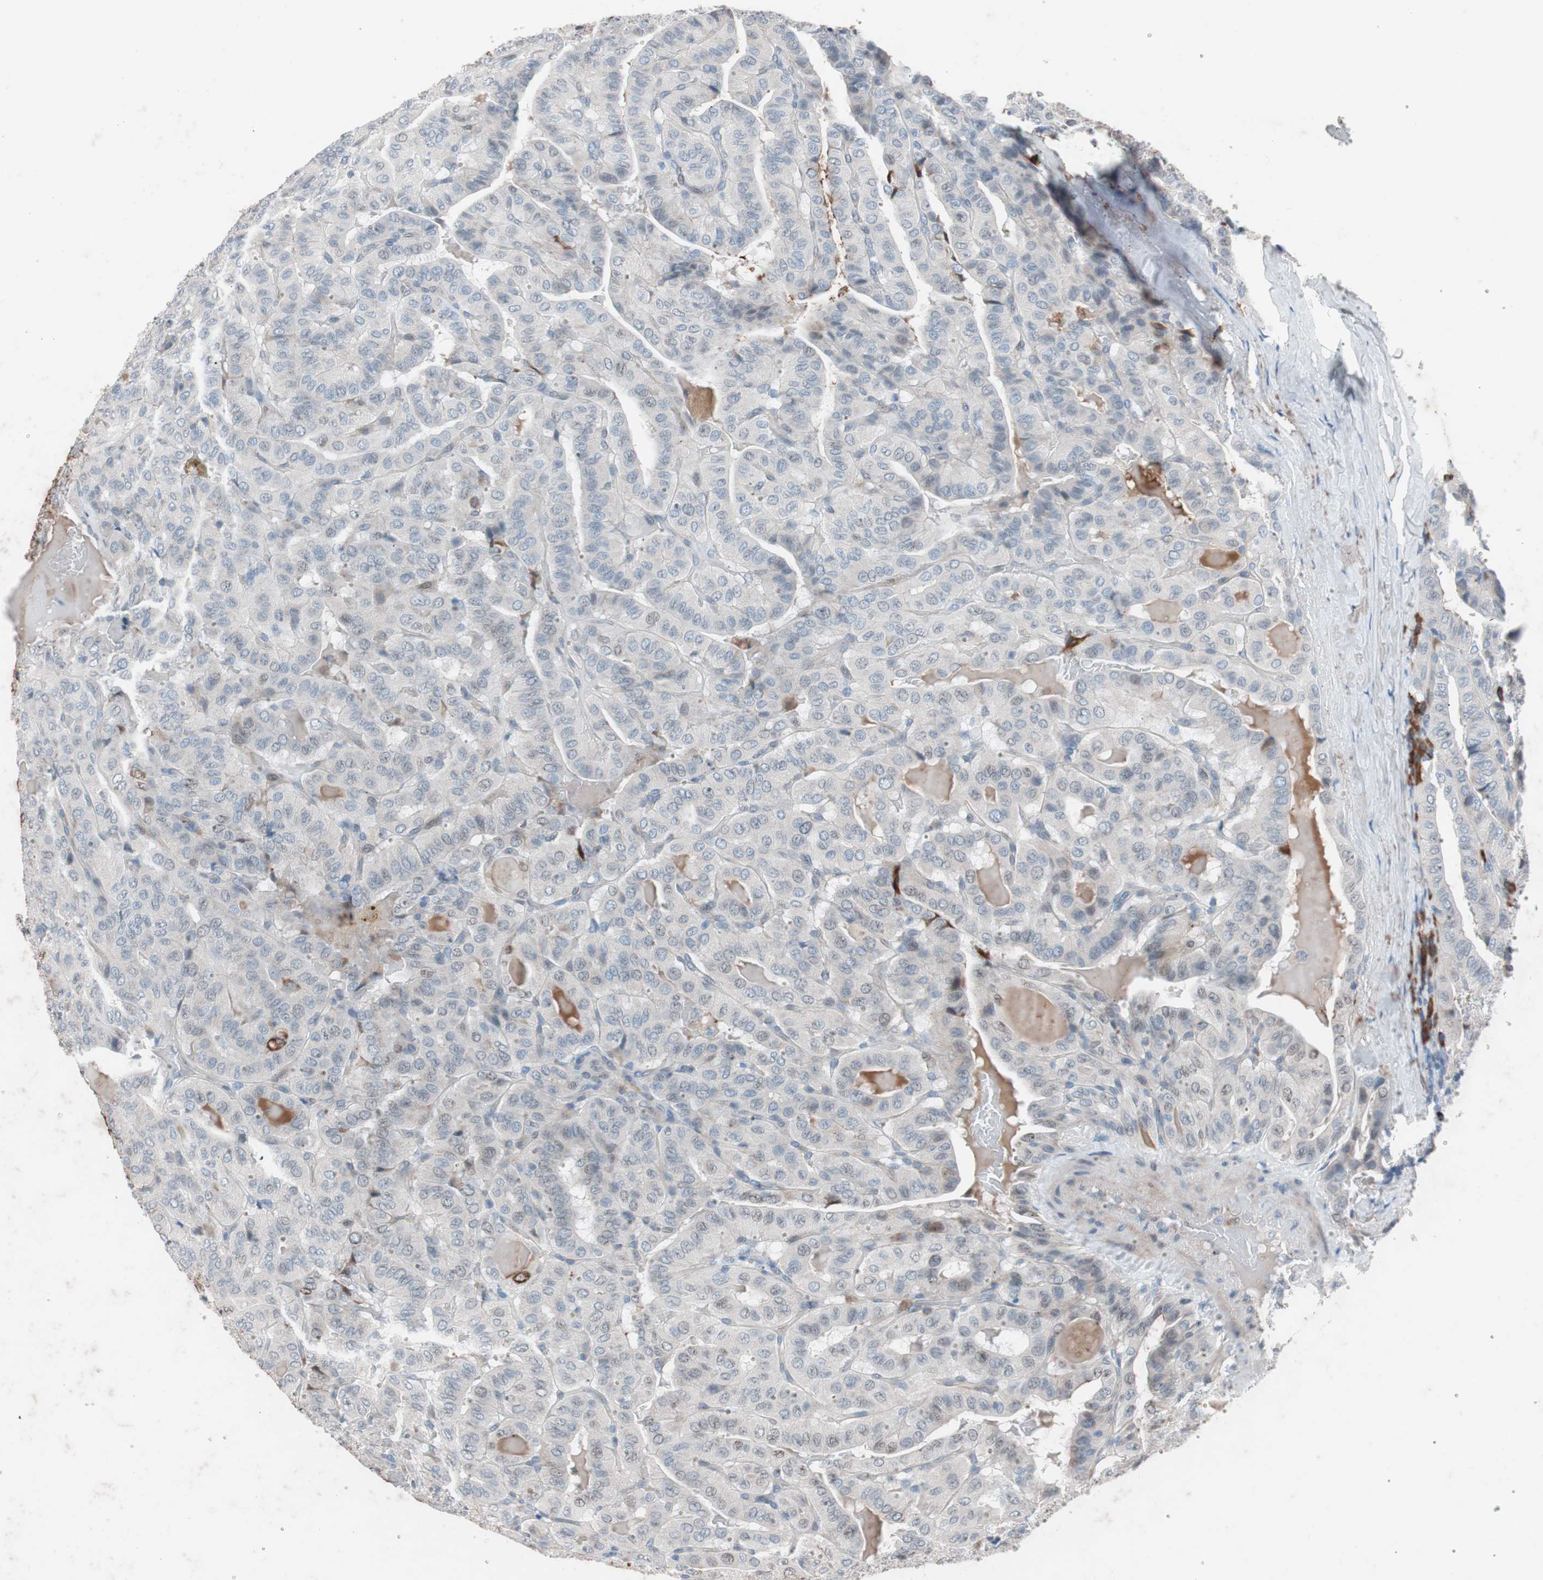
{"staining": {"intensity": "weak", "quantity": "<25%", "location": "cytoplasmic/membranous"}, "tissue": "thyroid cancer", "cell_type": "Tumor cells", "image_type": "cancer", "snomed": [{"axis": "morphology", "description": "Papillary adenocarcinoma, NOS"}, {"axis": "topography", "description": "Thyroid gland"}], "caption": "Tumor cells are negative for protein expression in human thyroid cancer. (Stains: DAB (3,3'-diaminobenzidine) IHC with hematoxylin counter stain, Microscopy: brightfield microscopy at high magnification).", "gene": "GRB7", "patient": {"sex": "male", "age": 77}}